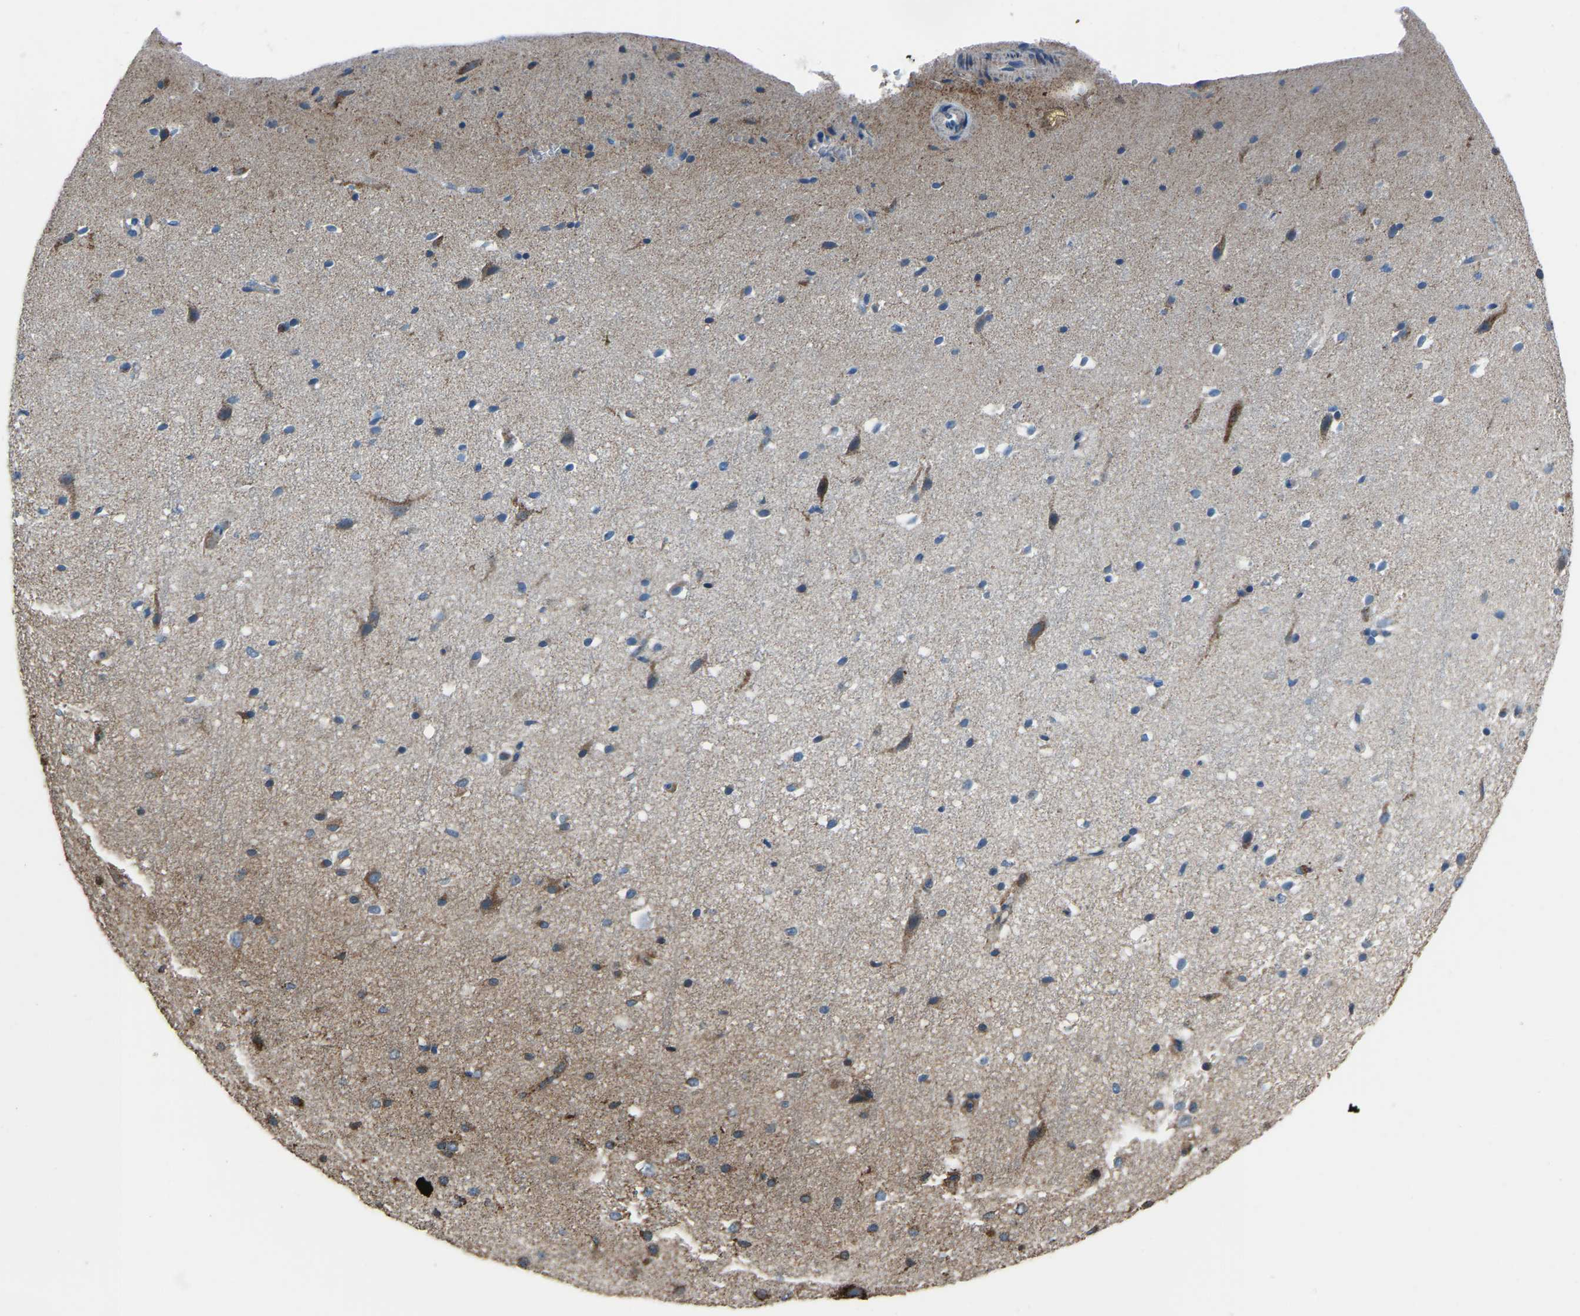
{"staining": {"intensity": "moderate", "quantity": ">75%", "location": "cytoplasmic/membranous"}, "tissue": "cerebral cortex", "cell_type": "Endothelial cells", "image_type": "normal", "snomed": [{"axis": "morphology", "description": "Normal tissue, NOS"}, {"axis": "morphology", "description": "Developmental malformation"}, {"axis": "topography", "description": "Cerebral cortex"}], "caption": "DAB (3,3'-diaminobenzidine) immunohistochemical staining of benign human cerebral cortex reveals moderate cytoplasmic/membranous protein expression in approximately >75% of endothelial cells. (brown staining indicates protein expression, while blue staining denotes nuclei).", "gene": "AKR1A1", "patient": {"sex": "female", "age": 30}}